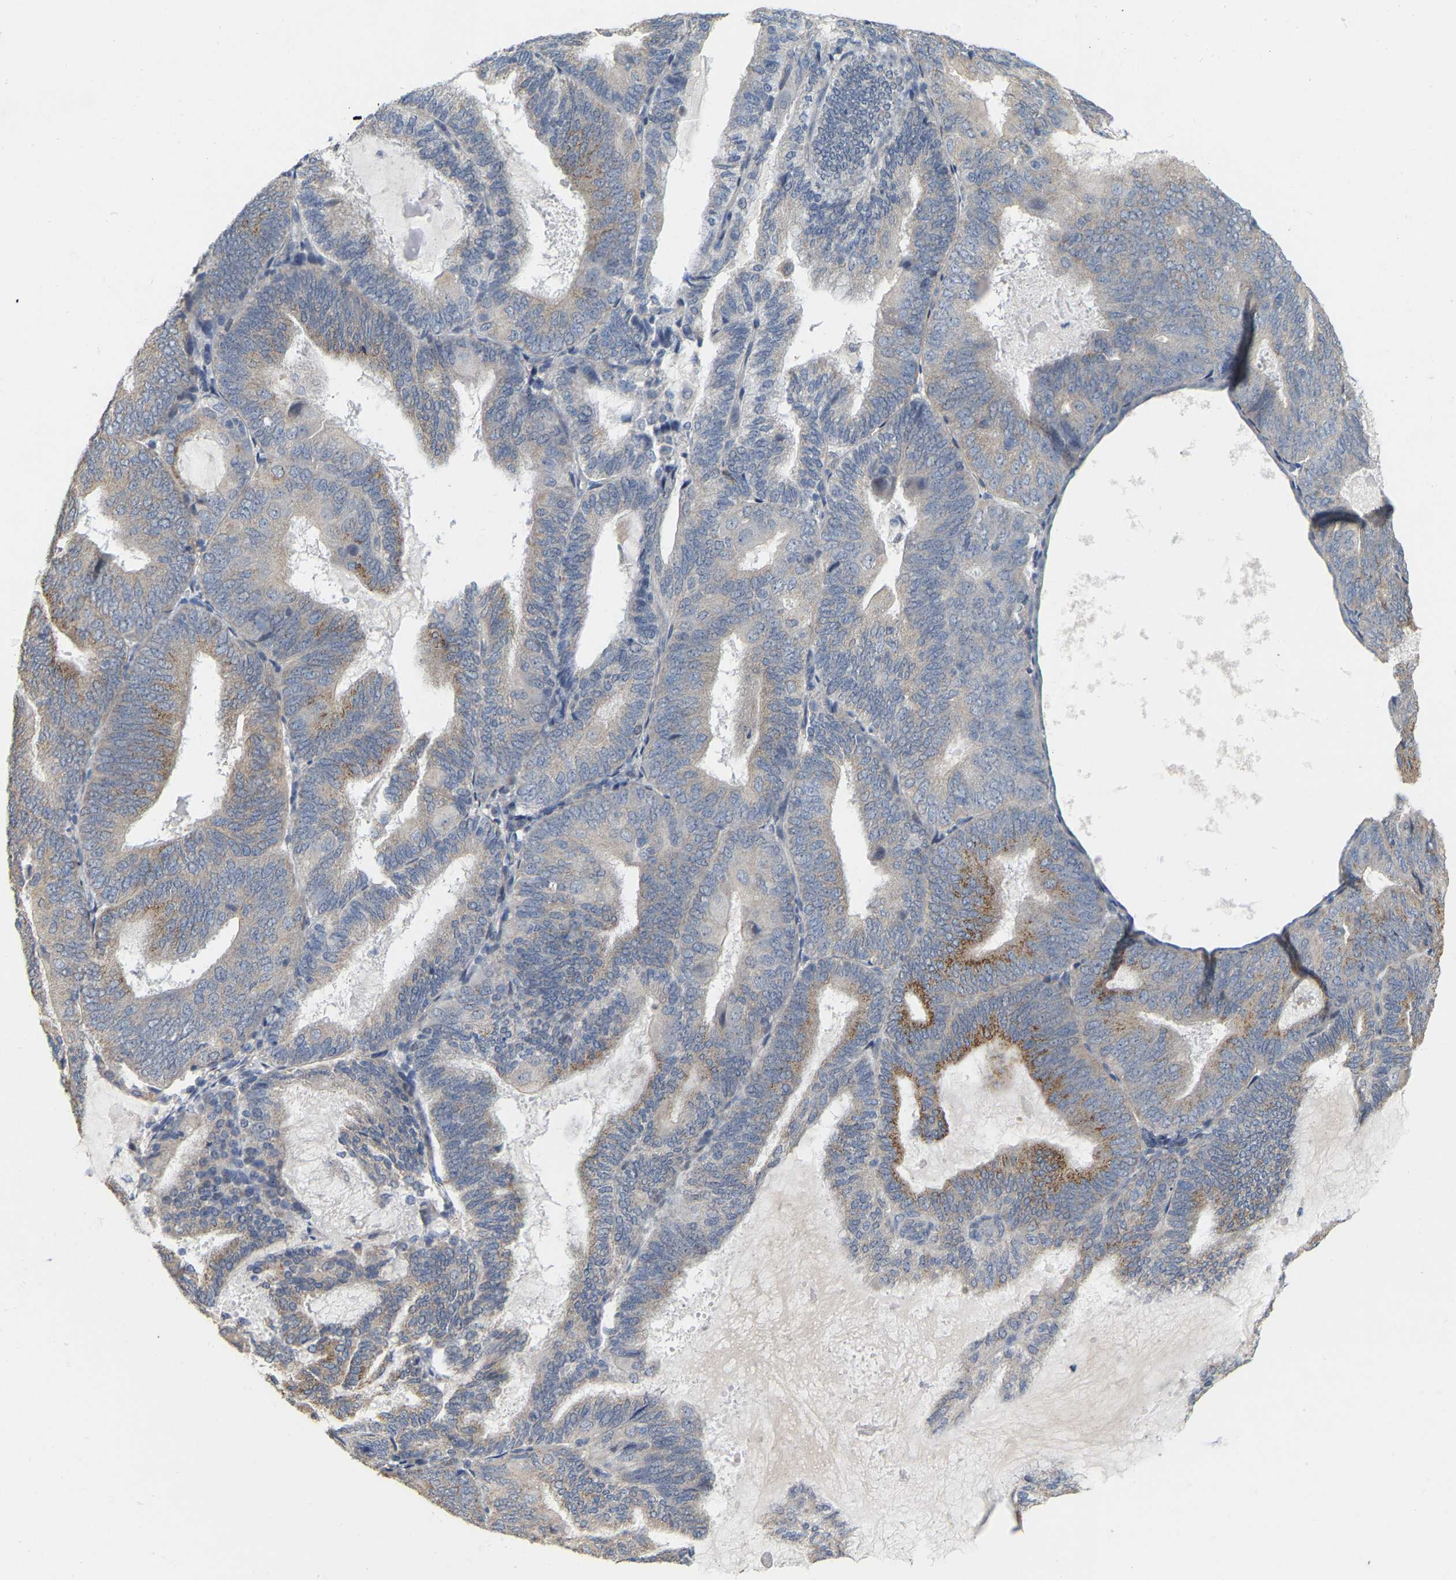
{"staining": {"intensity": "moderate", "quantity": "25%-75%", "location": "cytoplasmic/membranous"}, "tissue": "endometrial cancer", "cell_type": "Tumor cells", "image_type": "cancer", "snomed": [{"axis": "morphology", "description": "Adenocarcinoma, NOS"}, {"axis": "topography", "description": "Endometrium"}], "caption": "This photomicrograph reveals immunohistochemistry (IHC) staining of human endometrial adenocarcinoma, with medium moderate cytoplasmic/membranous positivity in approximately 25%-75% of tumor cells.", "gene": "SSH1", "patient": {"sex": "female", "age": 81}}